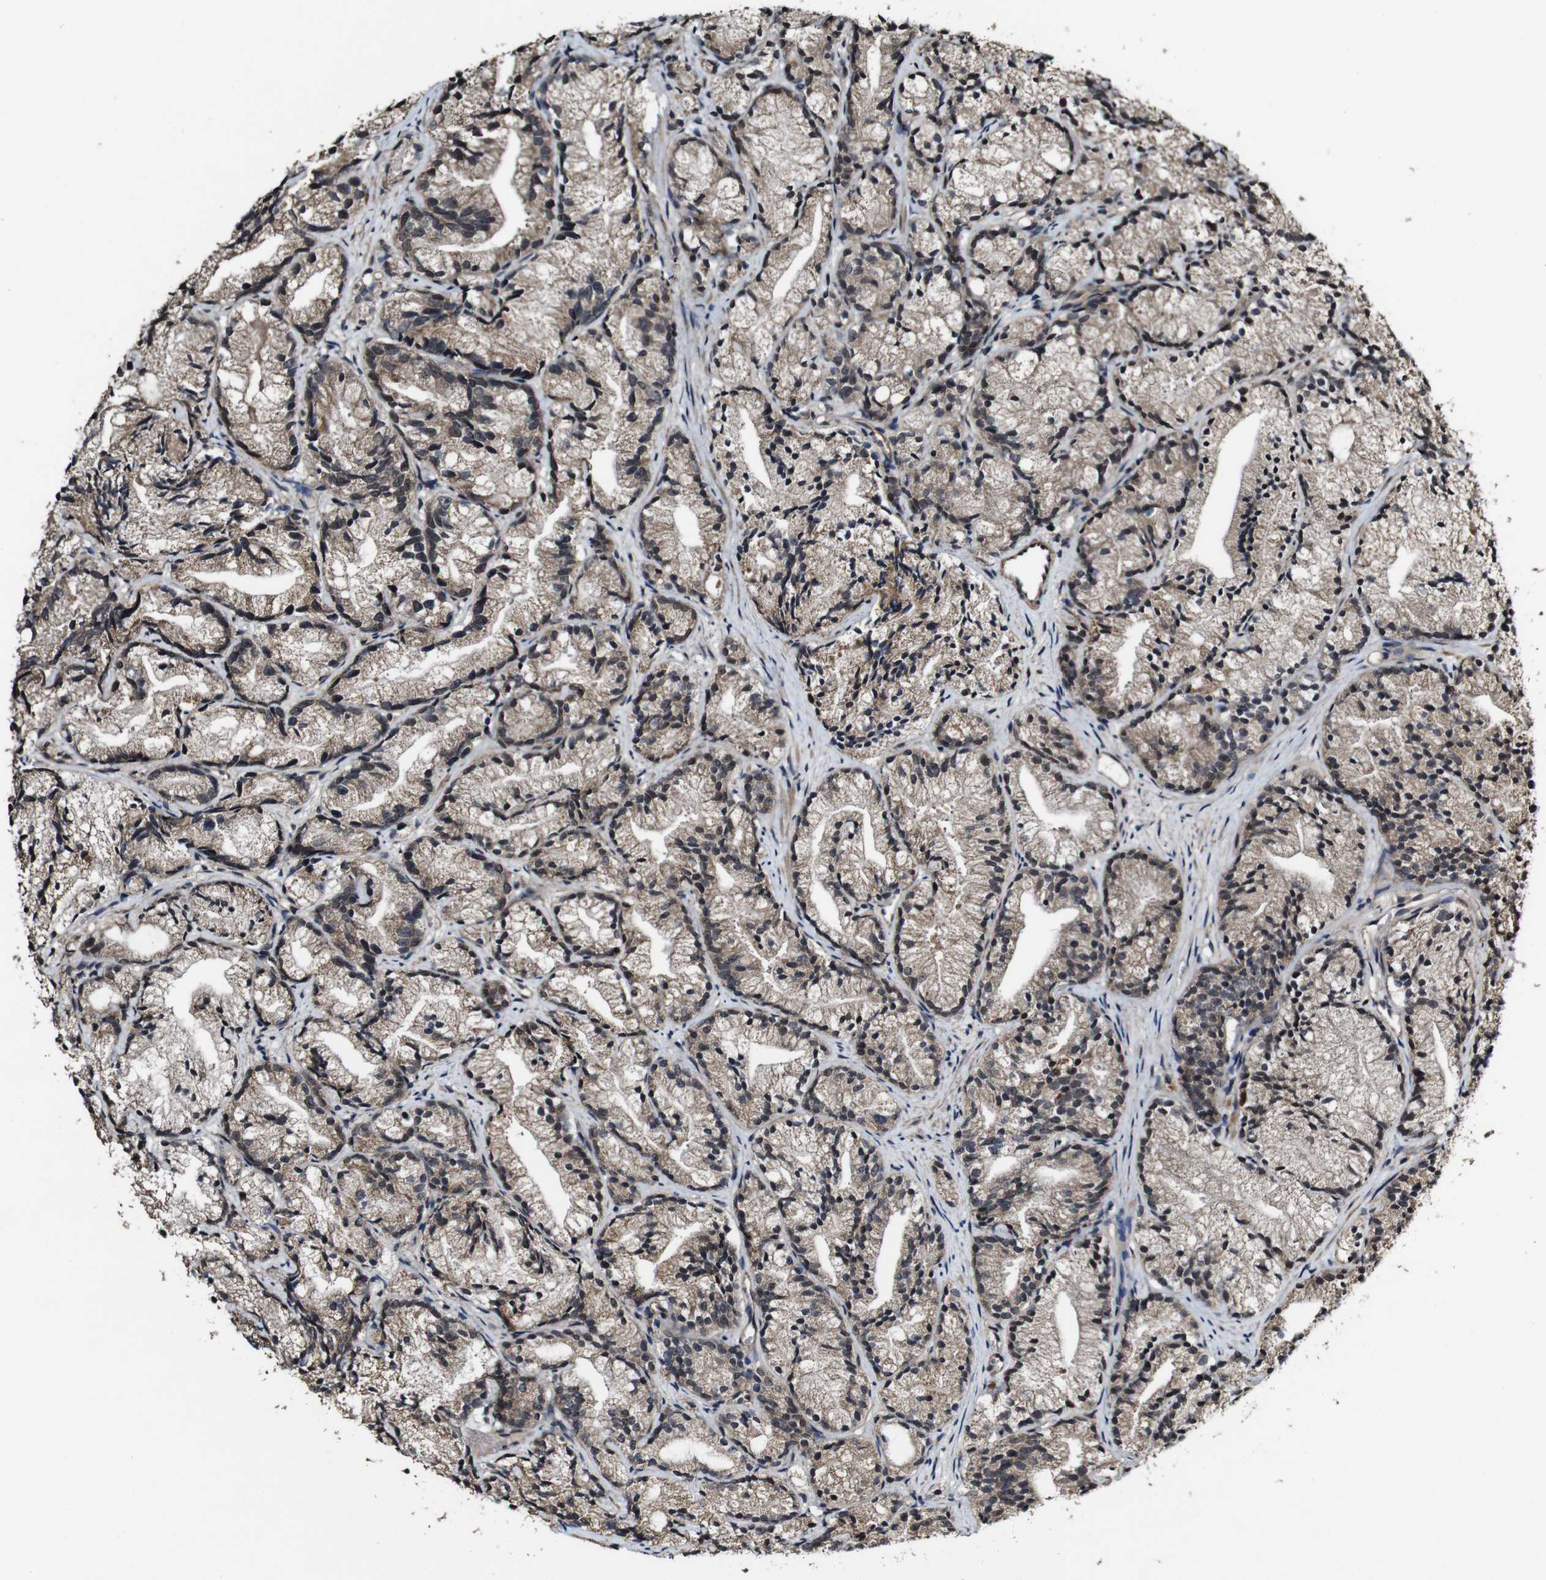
{"staining": {"intensity": "weak", "quantity": ">75%", "location": "cytoplasmic/membranous"}, "tissue": "prostate cancer", "cell_type": "Tumor cells", "image_type": "cancer", "snomed": [{"axis": "morphology", "description": "Adenocarcinoma, Low grade"}, {"axis": "topography", "description": "Prostate"}], "caption": "Approximately >75% of tumor cells in human low-grade adenocarcinoma (prostate) demonstrate weak cytoplasmic/membranous protein positivity as visualized by brown immunohistochemical staining.", "gene": "BTN3A3", "patient": {"sex": "male", "age": 89}}